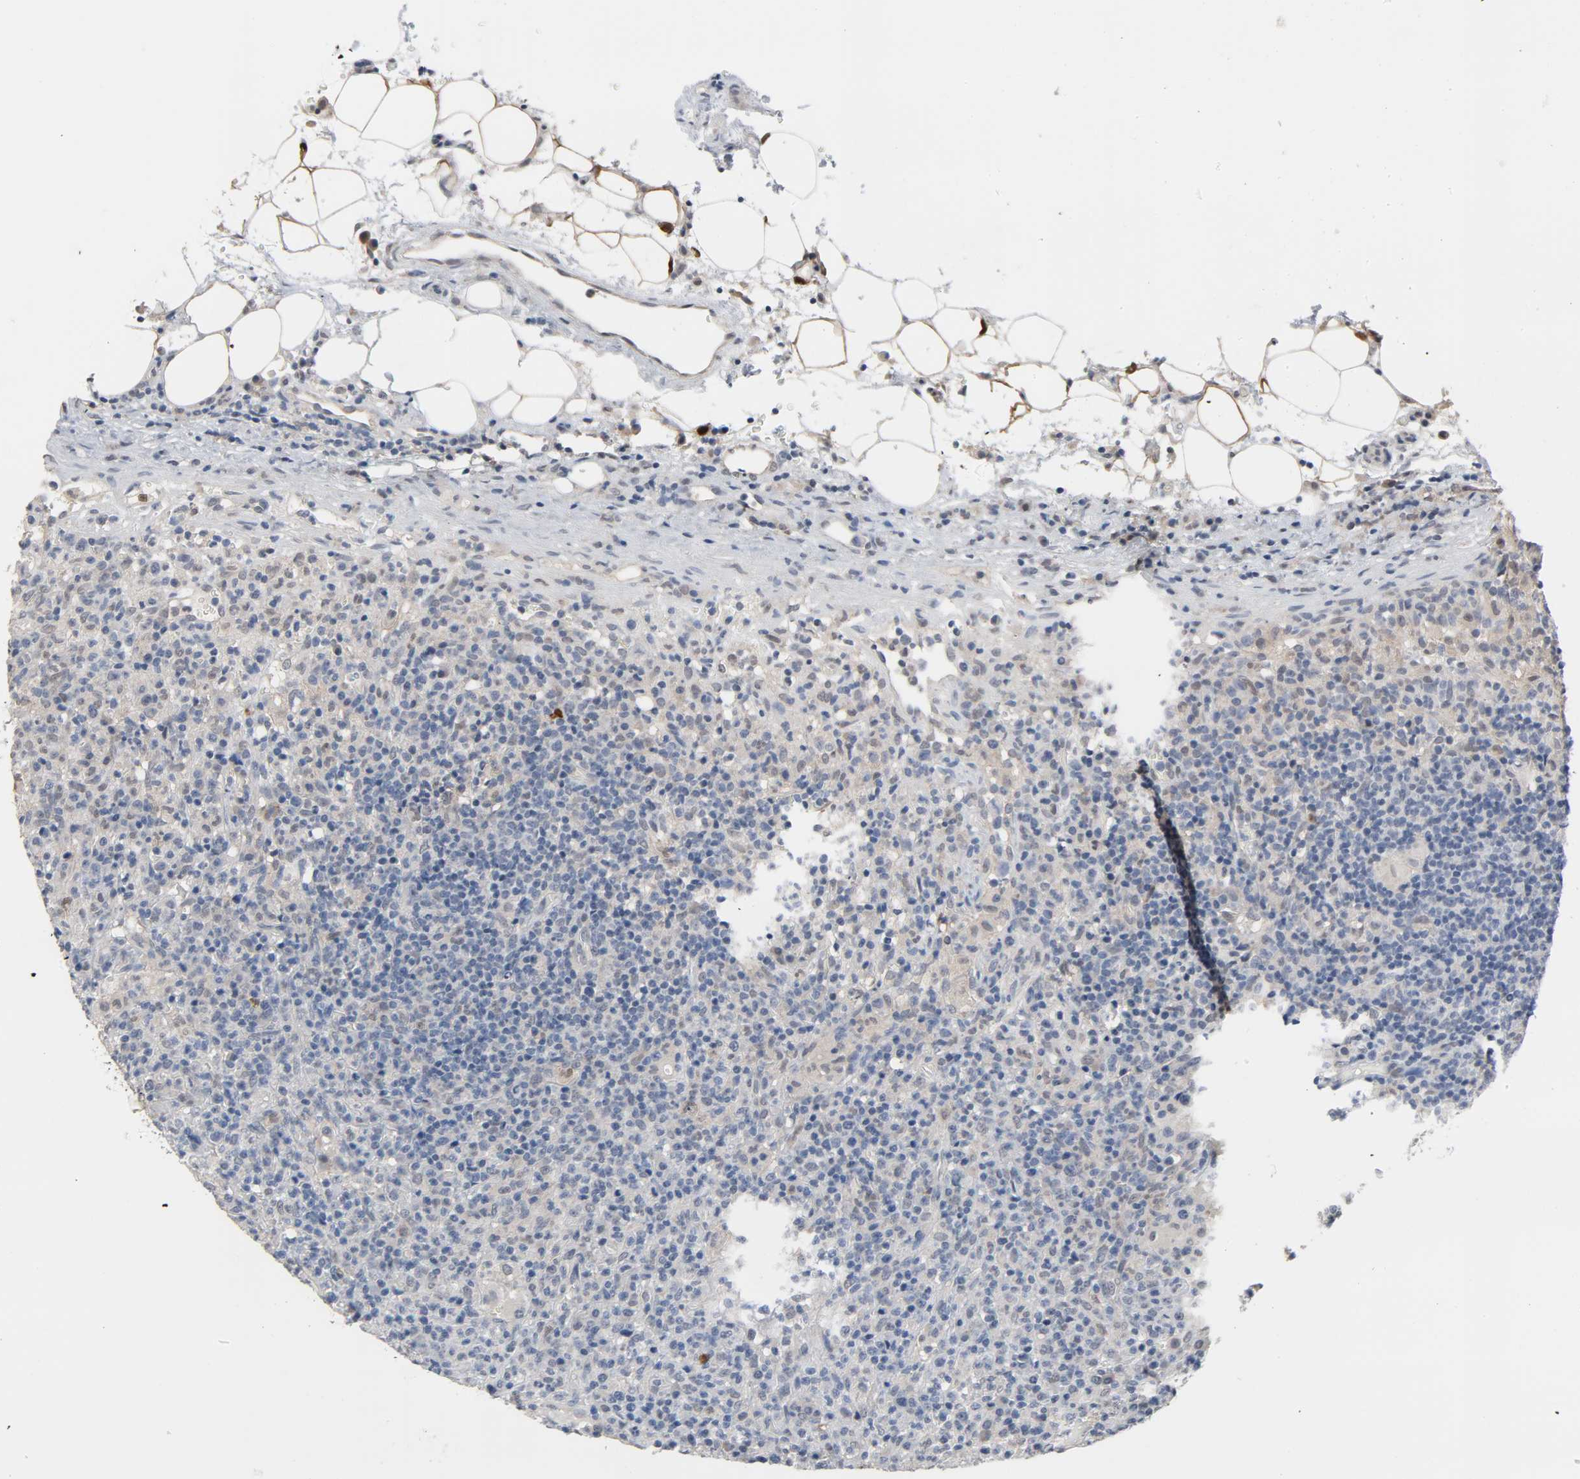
{"staining": {"intensity": "negative", "quantity": "none", "location": "none"}, "tissue": "lymphoma", "cell_type": "Tumor cells", "image_type": "cancer", "snomed": [{"axis": "morphology", "description": "Hodgkin's disease, NOS"}, {"axis": "topography", "description": "Lymph node"}], "caption": "A histopathology image of Hodgkin's disease stained for a protein exhibits no brown staining in tumor cells.", "gene": "ACSS2", "patient": {"sex": "male", "age": 65}}